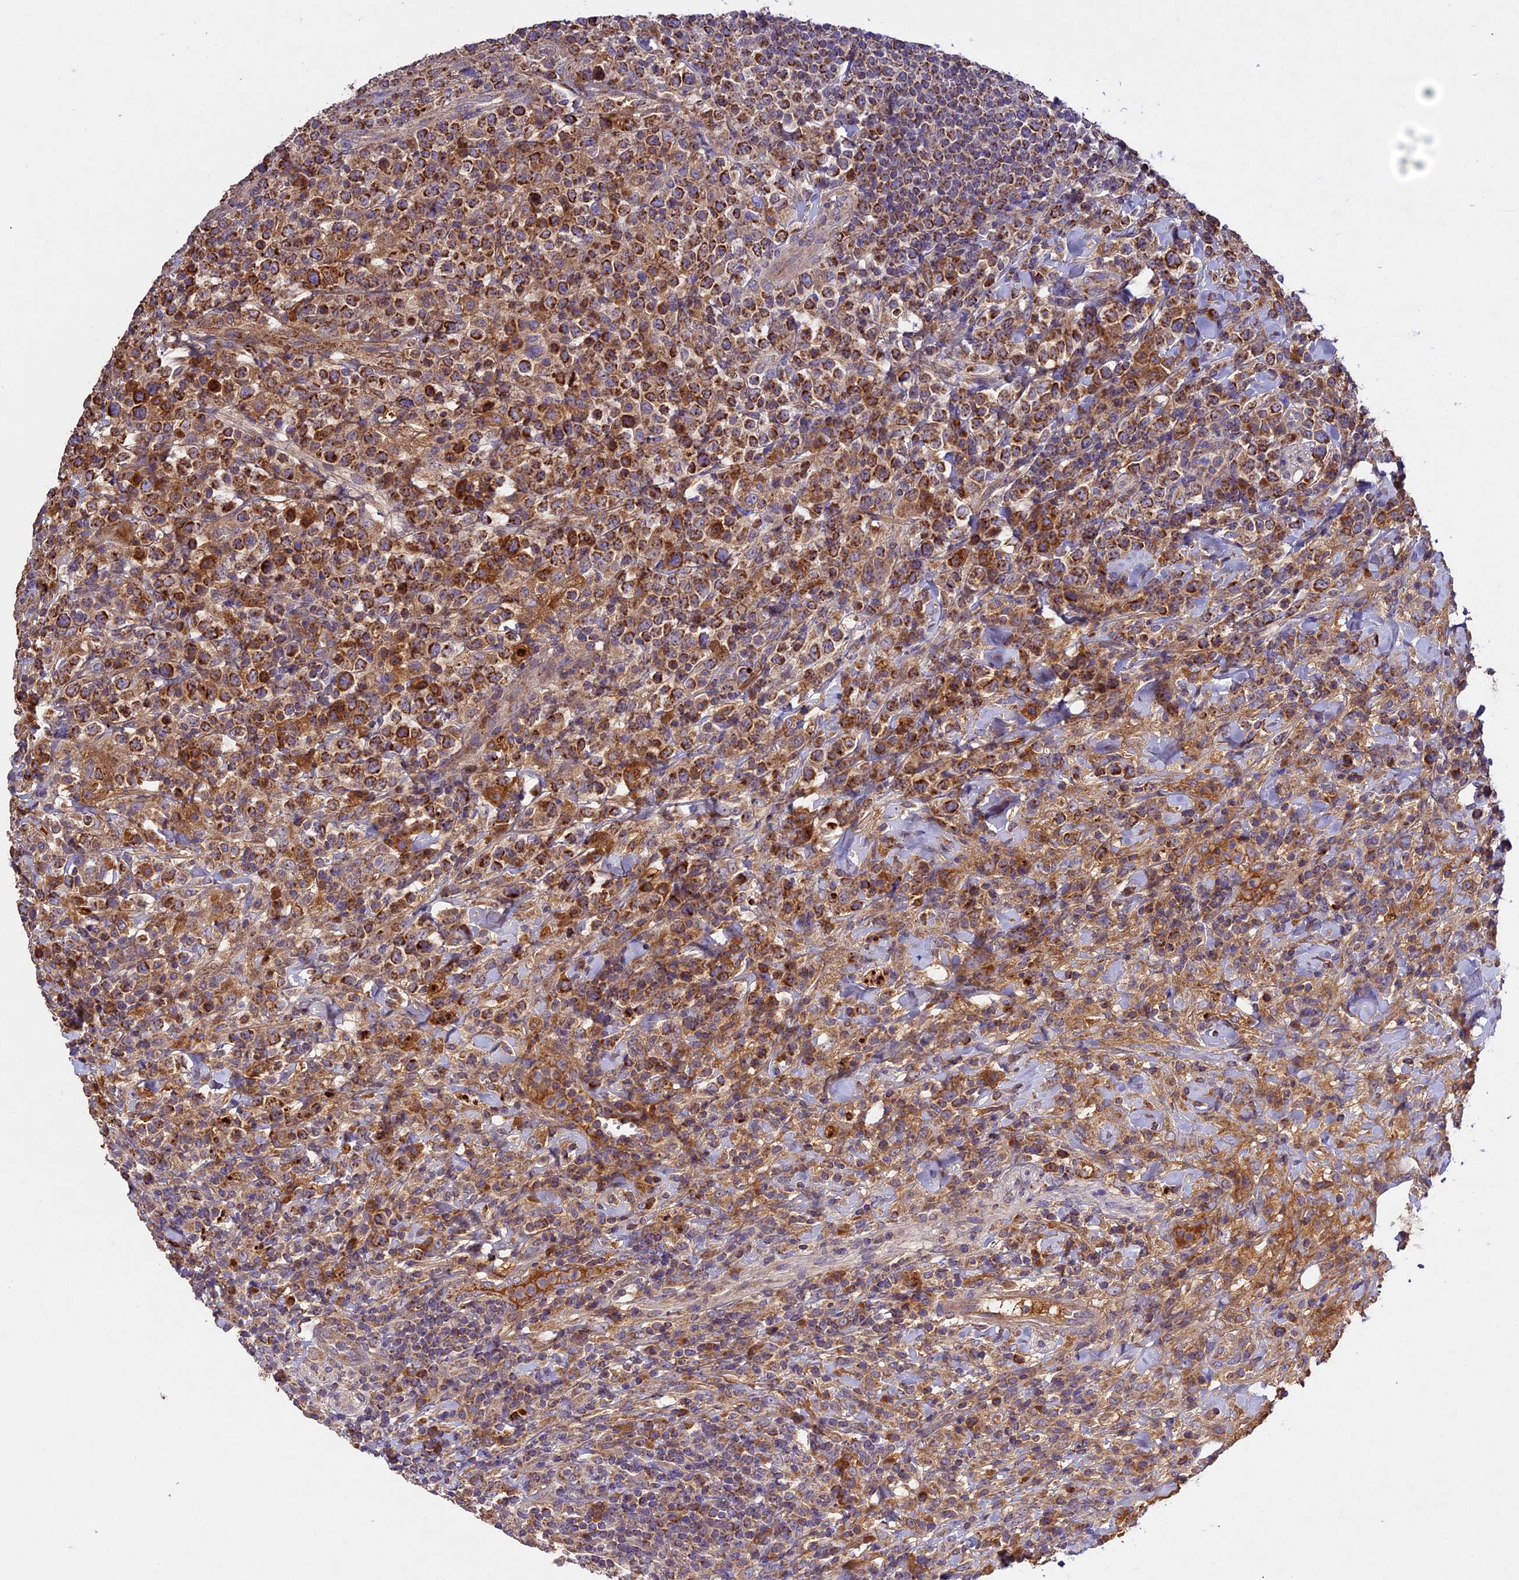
{"staining": {"intensity": "strong", "quantity": ">75%", "location": "cytoplasmic/membranous"}, "tissue": "lymphoma", "cell_type": "Tumor cells", "image_type": "cancer", "snomed": [{"axis": "morphology", "description": "Malignant lymphoma, non-Hodgkin's type, High grade"}, {"axis": "topography", "description": "Colon"}], "caption": "Malignant lymphoma, non-Hodgkin's type (high-grade) tissue reveals strong cytoplasmic/membranous positivity in about >75% of tumor cells, visualized by immunohistochemistry. The protein of interest is stained brown, and the nuclei are stained in blue (DAB (3,3'-diaminobenzidine) IHC with brightfield microscopy, high magnification).", "gene": "OCEL1", "patient": {"sex": "female", "age": 53}}